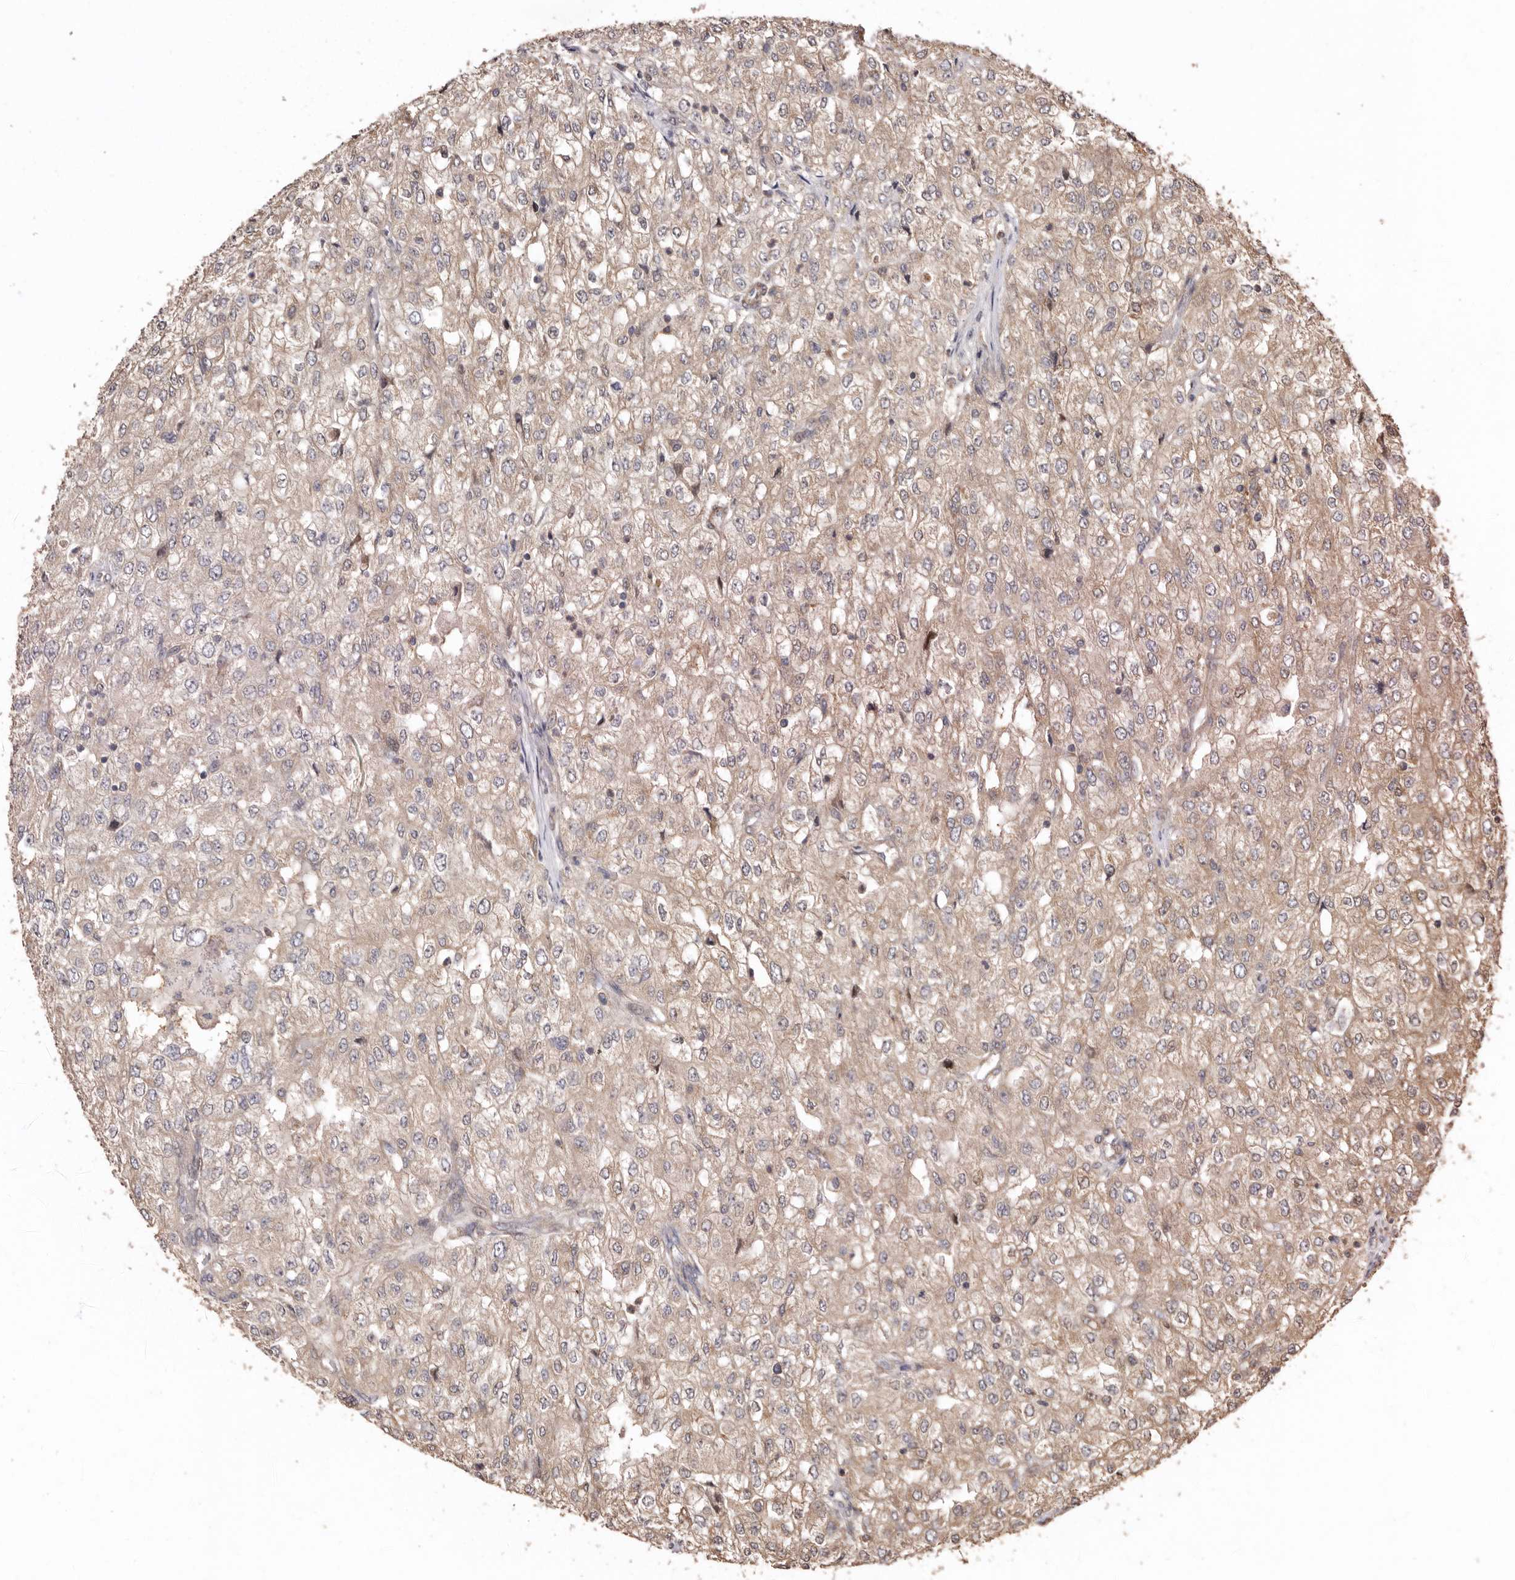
{"staining": {"intensity": "weak", "quantity": "25%-75%", "location": "cytoplasmic/membranous"}, "tissue": "renal cancer", "cell_type": "Tumor cells", "image_type": "cancer", "snomed": [{"axis": "morphology", "description": "Adenocarcinoma, NOS"}, {"axis": "topography", "description": "Kidney"}], "caption": "Protein expression analysis of human renal cancer (adenocarcinoma) reveals weak cytoplasmic/membranous staining in approximately 25%-75% of tumor cells.", "gene": "COQ8B", "patient": {"sex": "female", "age": 54}}